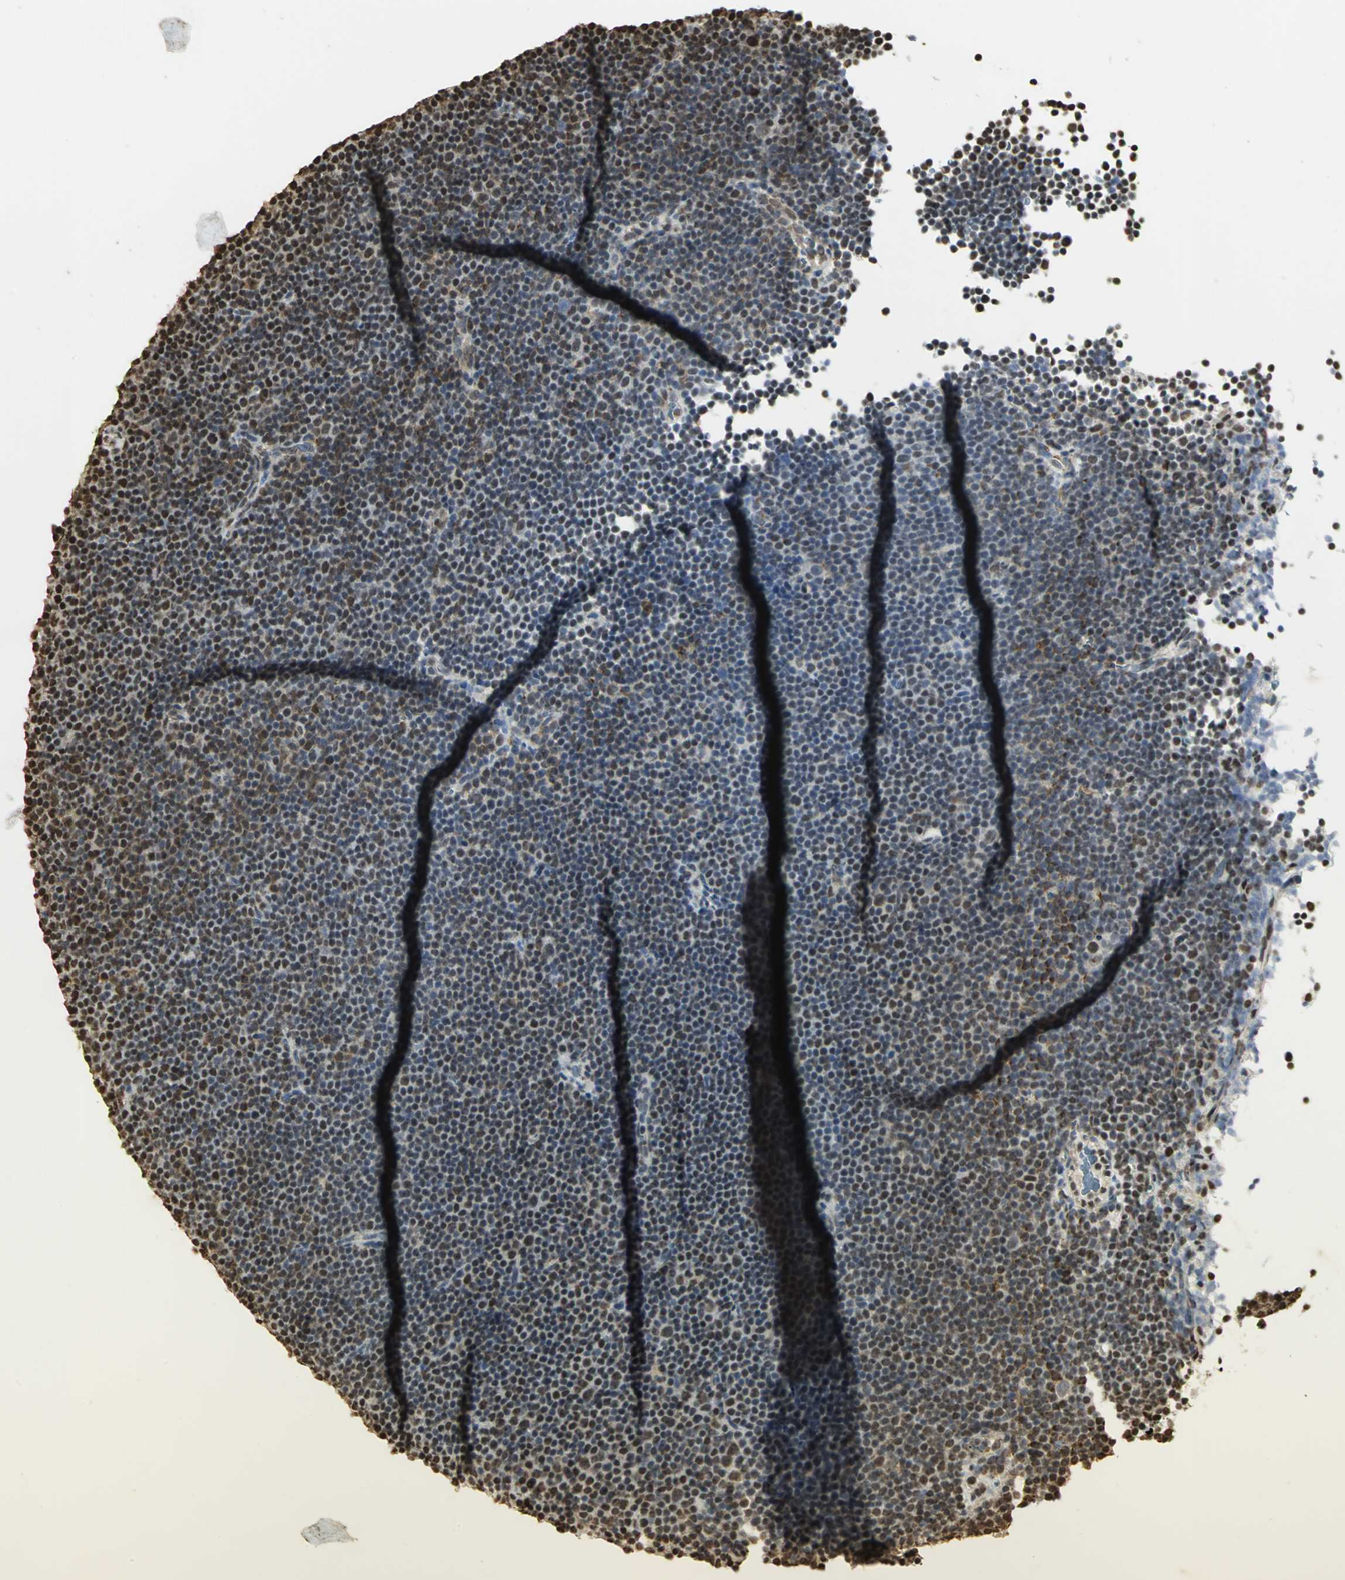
{"staining": {"intensity": "strong", "quantity": "25%-75%", "location": "nuclear"}, "tissue": "lymphoma", "cell_type": "Tumor cells", "image_type": "cancer", "snomed": [{"axis": "morphology", "description": "Malignant lymphoma, non-Hodgkin's type, Low grade"}, {"axis": "topography", "description": "Lymph node"}], "caption": "IHC staining of lymphoma, which exhibits high levels of strong nuclear expression in approximately 25%-75% of tumor cells indicating strong nuclear protein positivity. The staining was performed using DAB (3,3'-diaminobenzidine) (brown) for protein detection and nuclei were counterstained in hematoxylin (blue).", "gene": "SET", "patient": {"sex": "female", "age": 67}}